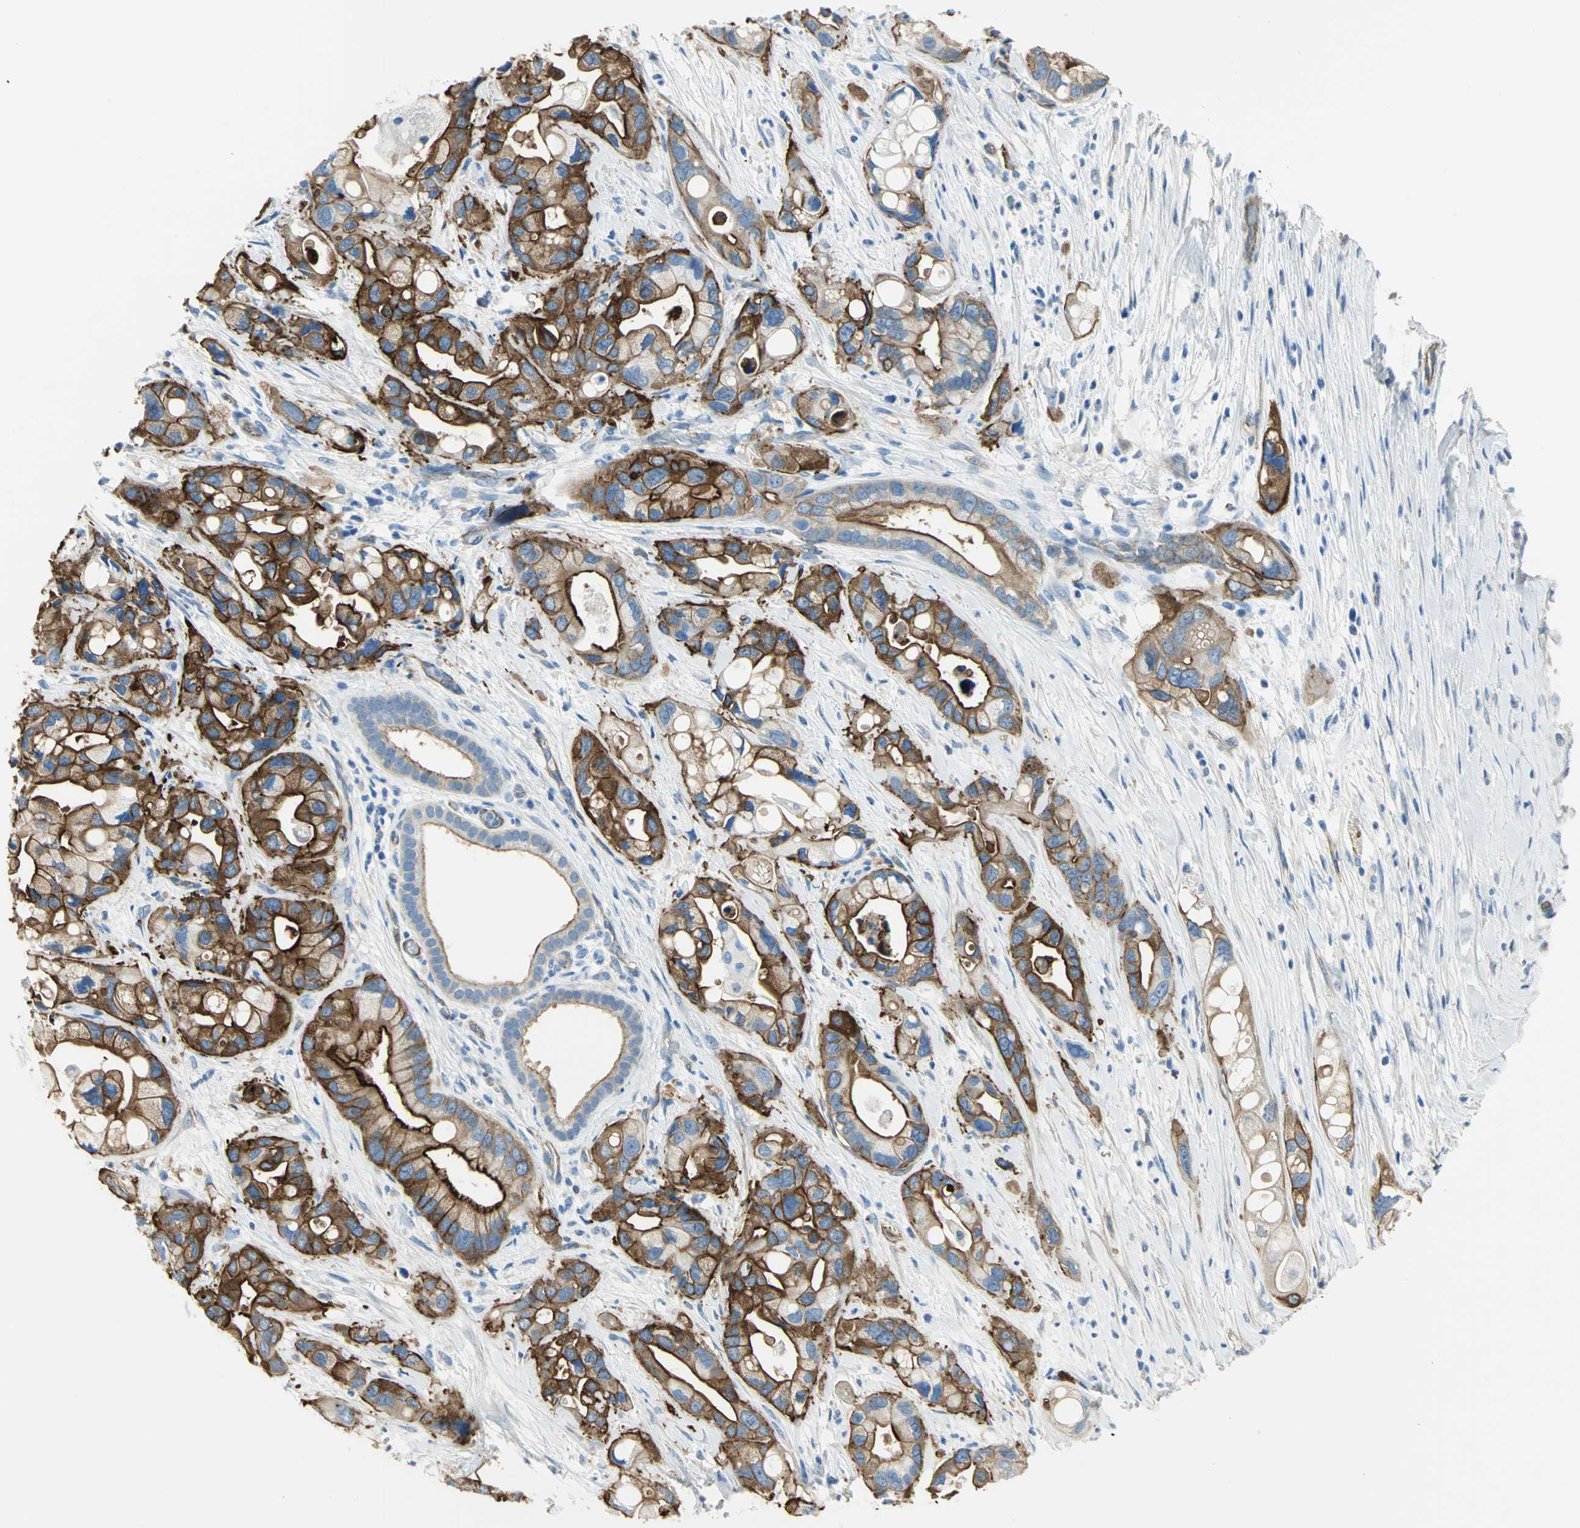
{"staining": {"intensity": "strong", "quantity": ">75%", "location": "cytoplasmic/membranous"}, "tissue": "pancreatic cancer", "cell_type": "Tumor cells", "image_type": "cancer", "snomed": [{"axis": "morphology", "description": "Adenocarcinoma, NOS"}, {"axis": "topography", "description": "Pancreas"}], "caption": "A photomicrograph showing strong cytoplasmic/membranous staining in about >75% of tumor cells in pancreatic adenocarcinoma, as visualized by brown immunohistochemical staining.", "gene": "FLNB", "patient": {"sex": "female", "age": 77}}